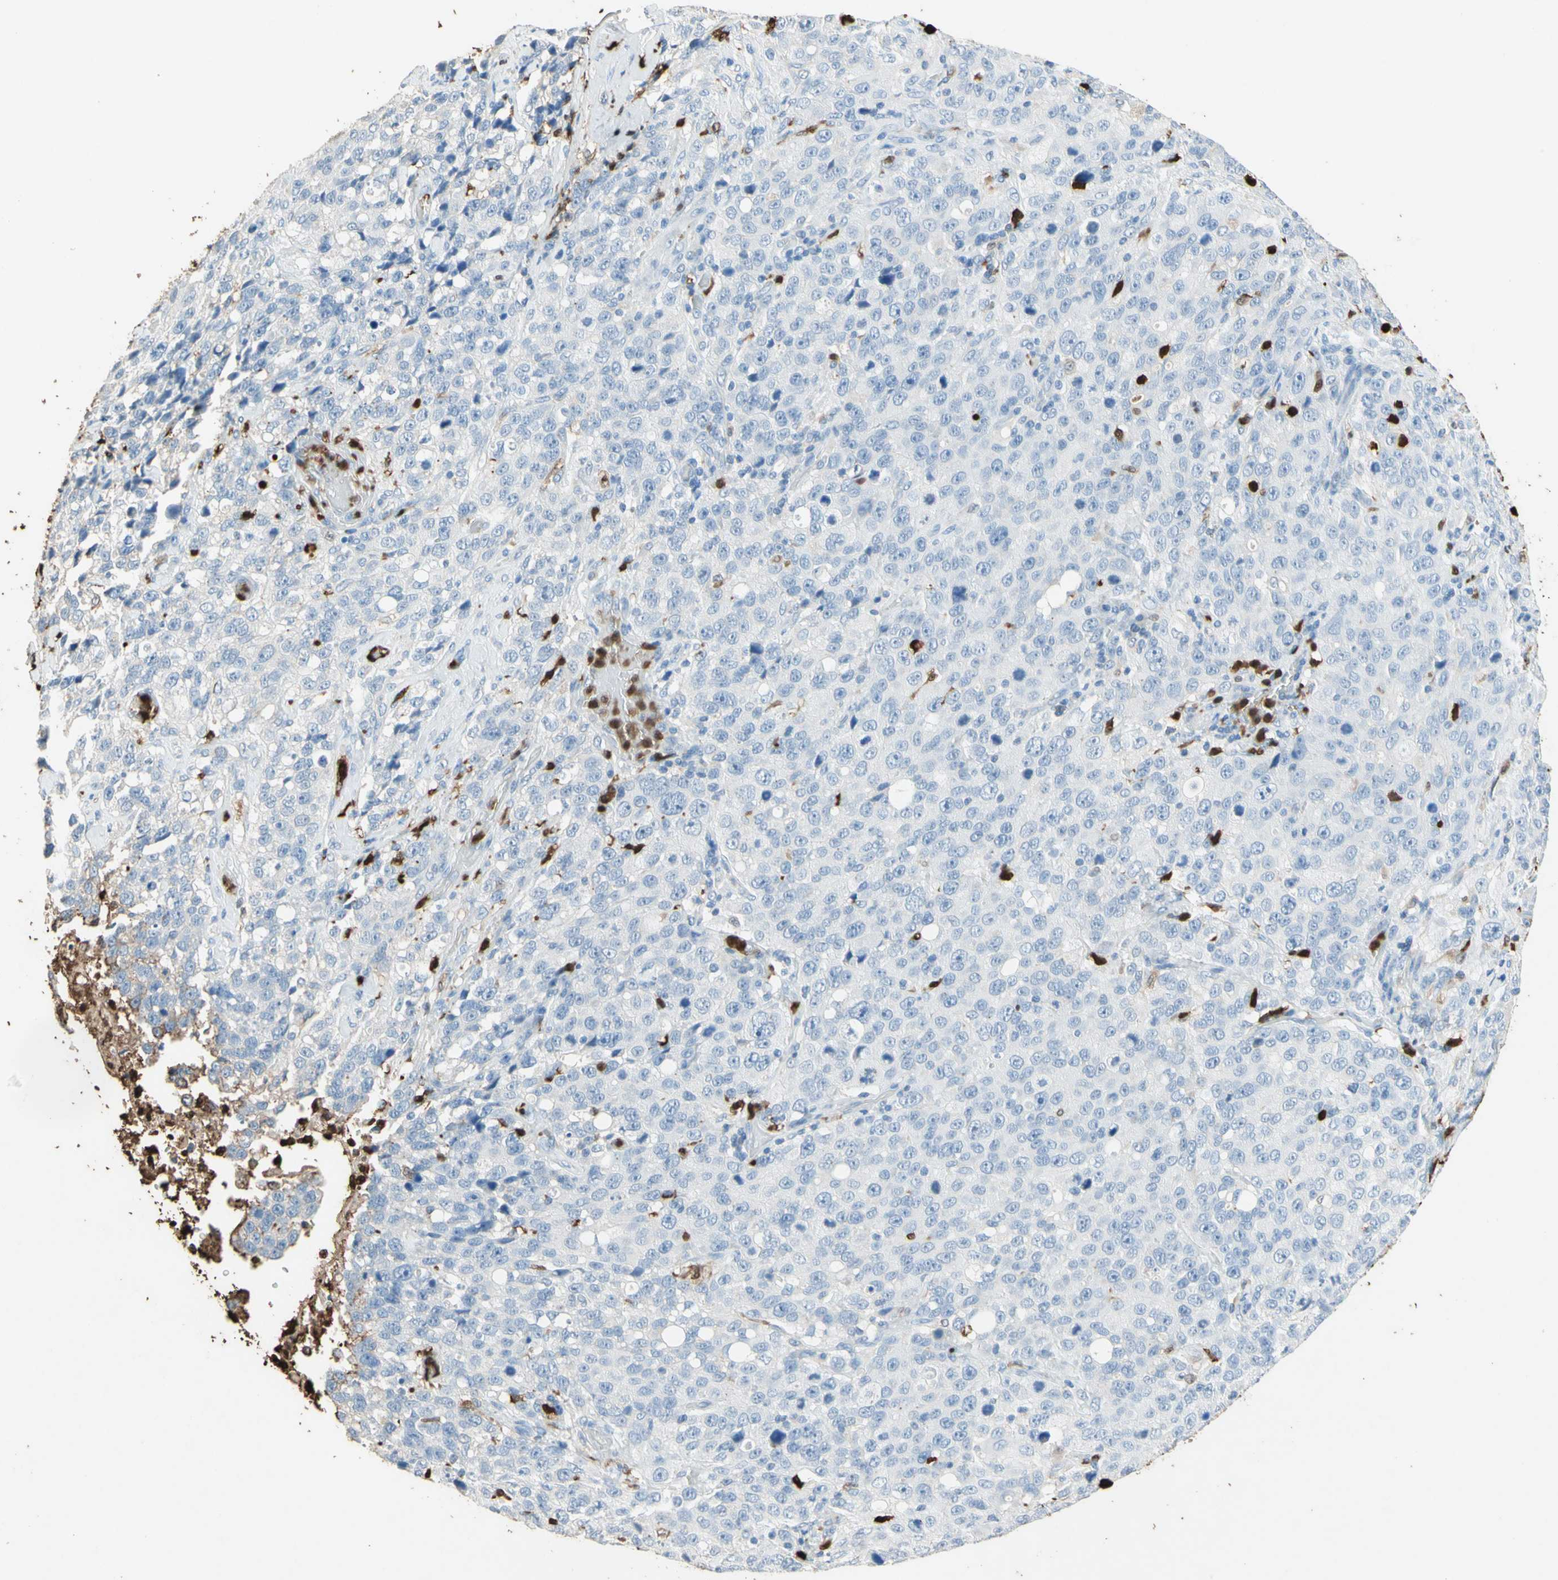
{"staining": {"intensity": "negative", "quantity": "none", "location": "none"}, "tissue": "stomach cancer", "cell_type": "Tumor cells", "image_type": "cancer", "snomed": [{"axis": "morphology", "description": "Normal tissue, NOS"}, {"axis": "morphology", "description": "Adenocarcinoma, NOS"}, {"axis": "topography", "description": "Stomach"}], "caption": "DAB immunohistochemical staining of adenocarcinoma (stomach) demonstrates no significant positivity in tumor cells.", "gene": "NFKBIZ", "patient": {"sex": "male", "age": 48}}